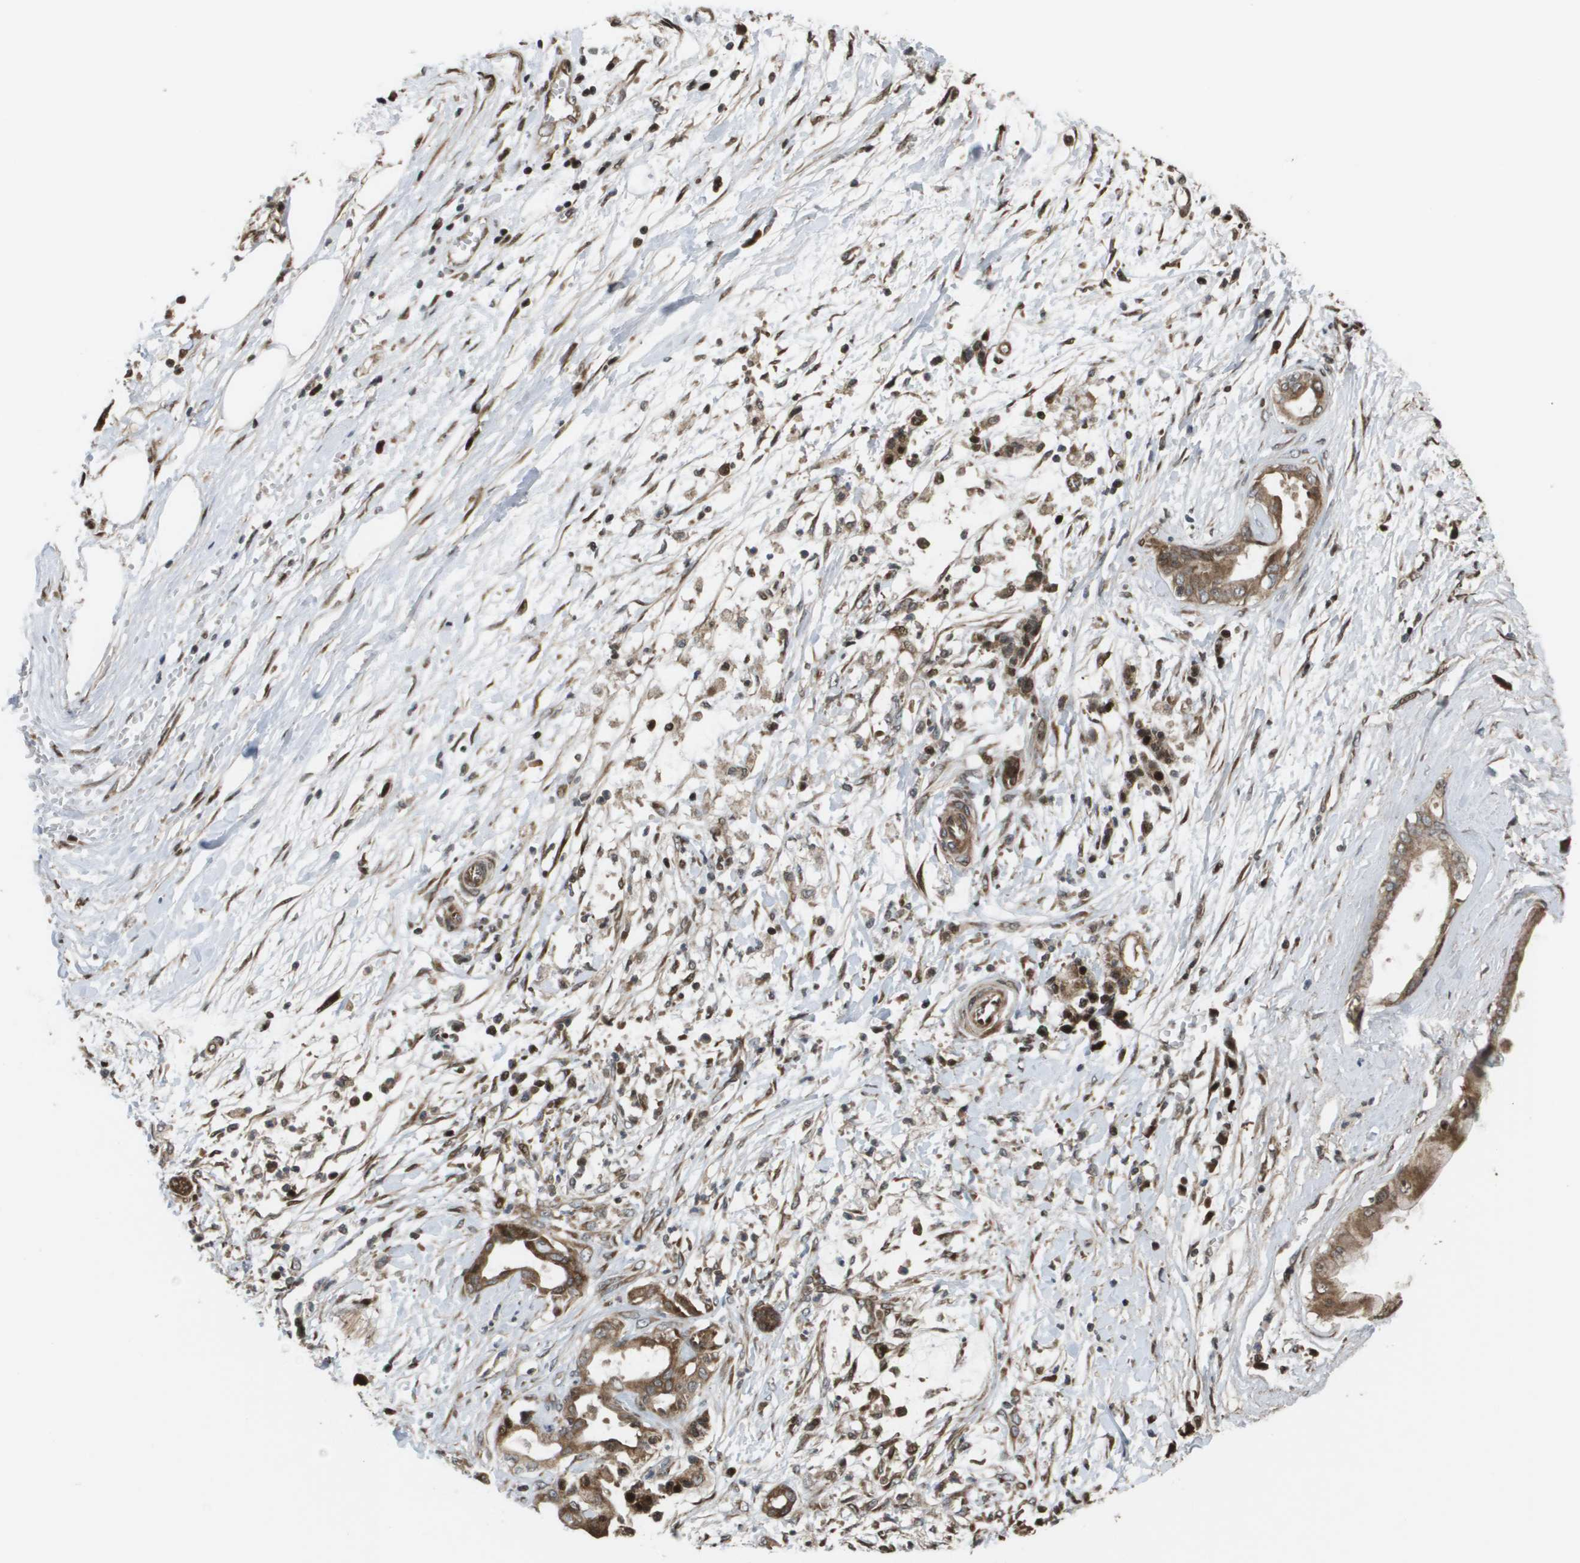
{"staining": {"intensity": "moderate", "quantity": ">75%", "location": "cytoplasmic/membranous"}, "tissue": "pancreatic cancer", "cell_type": "Tumor cells", "image_type": "cancer", "snomed": [{"axis": "morphology", "description": "Adenocarcinoma, NOS"}, {"axis": "topography", "description": "Pancreas"}], "caption": "Immunohistochemistry staining of pancreatic cancer (adenocarcinoma), which reveals medium levels of moderate cytoplasmic/membranous staining in about >75% of tumor cells indicating moderate cytoplasmic/membranous protein staining. The staining was performed using DAB (3,3'-diaminobenzidine) (brown) for protein detection and nuclei were counterstained in hematoxylin (blue).", "gene": "AXIN2", "patient": {"sex": "male", "age": 56}}